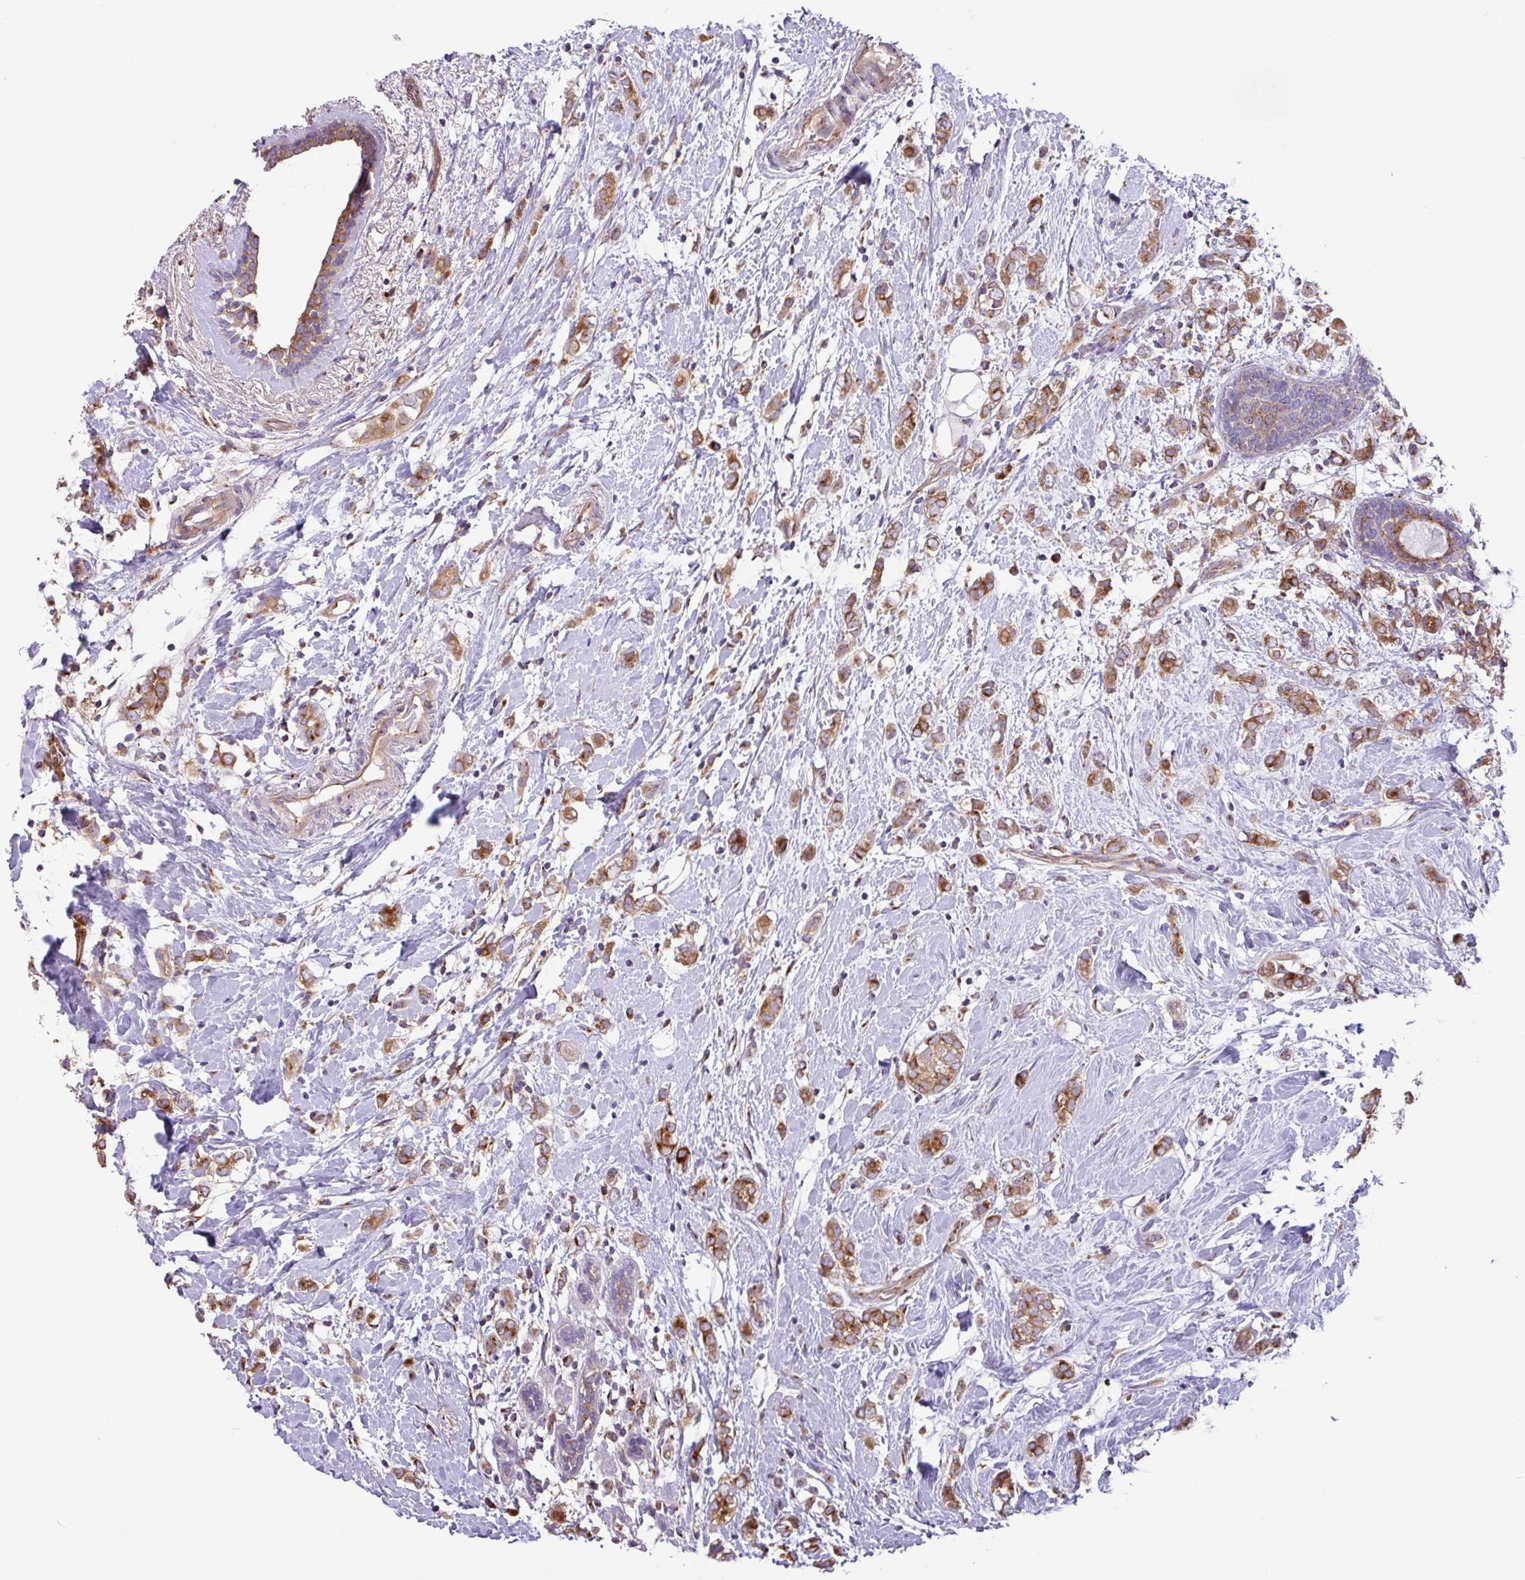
{"staining": {"intensity": "moderate", "quantity": ">75%", "location": "cytoplasmic/membranous"}, "tissue": "breast cancer", "cell_type": "Tumor cells", "image_type": "cancer", "snomed": [{"axis": "morphology", "description": "Normal tissue, NOS"}, {"axis": "morphology", "description": "Lobular carcinoma"}, {"axis": "topography", "description": "Breast"}], "caption": "Protein expression analysis of breast lobular carcinoma demonstrates moderate cytoplasmic/membranous positivity in approximately >75% of tumor cells. (brown staining indicates protein expression, while blue staining denotes nuclei).", "gene": "RAB19", "patient": {"sex": "female", "age": 47}}